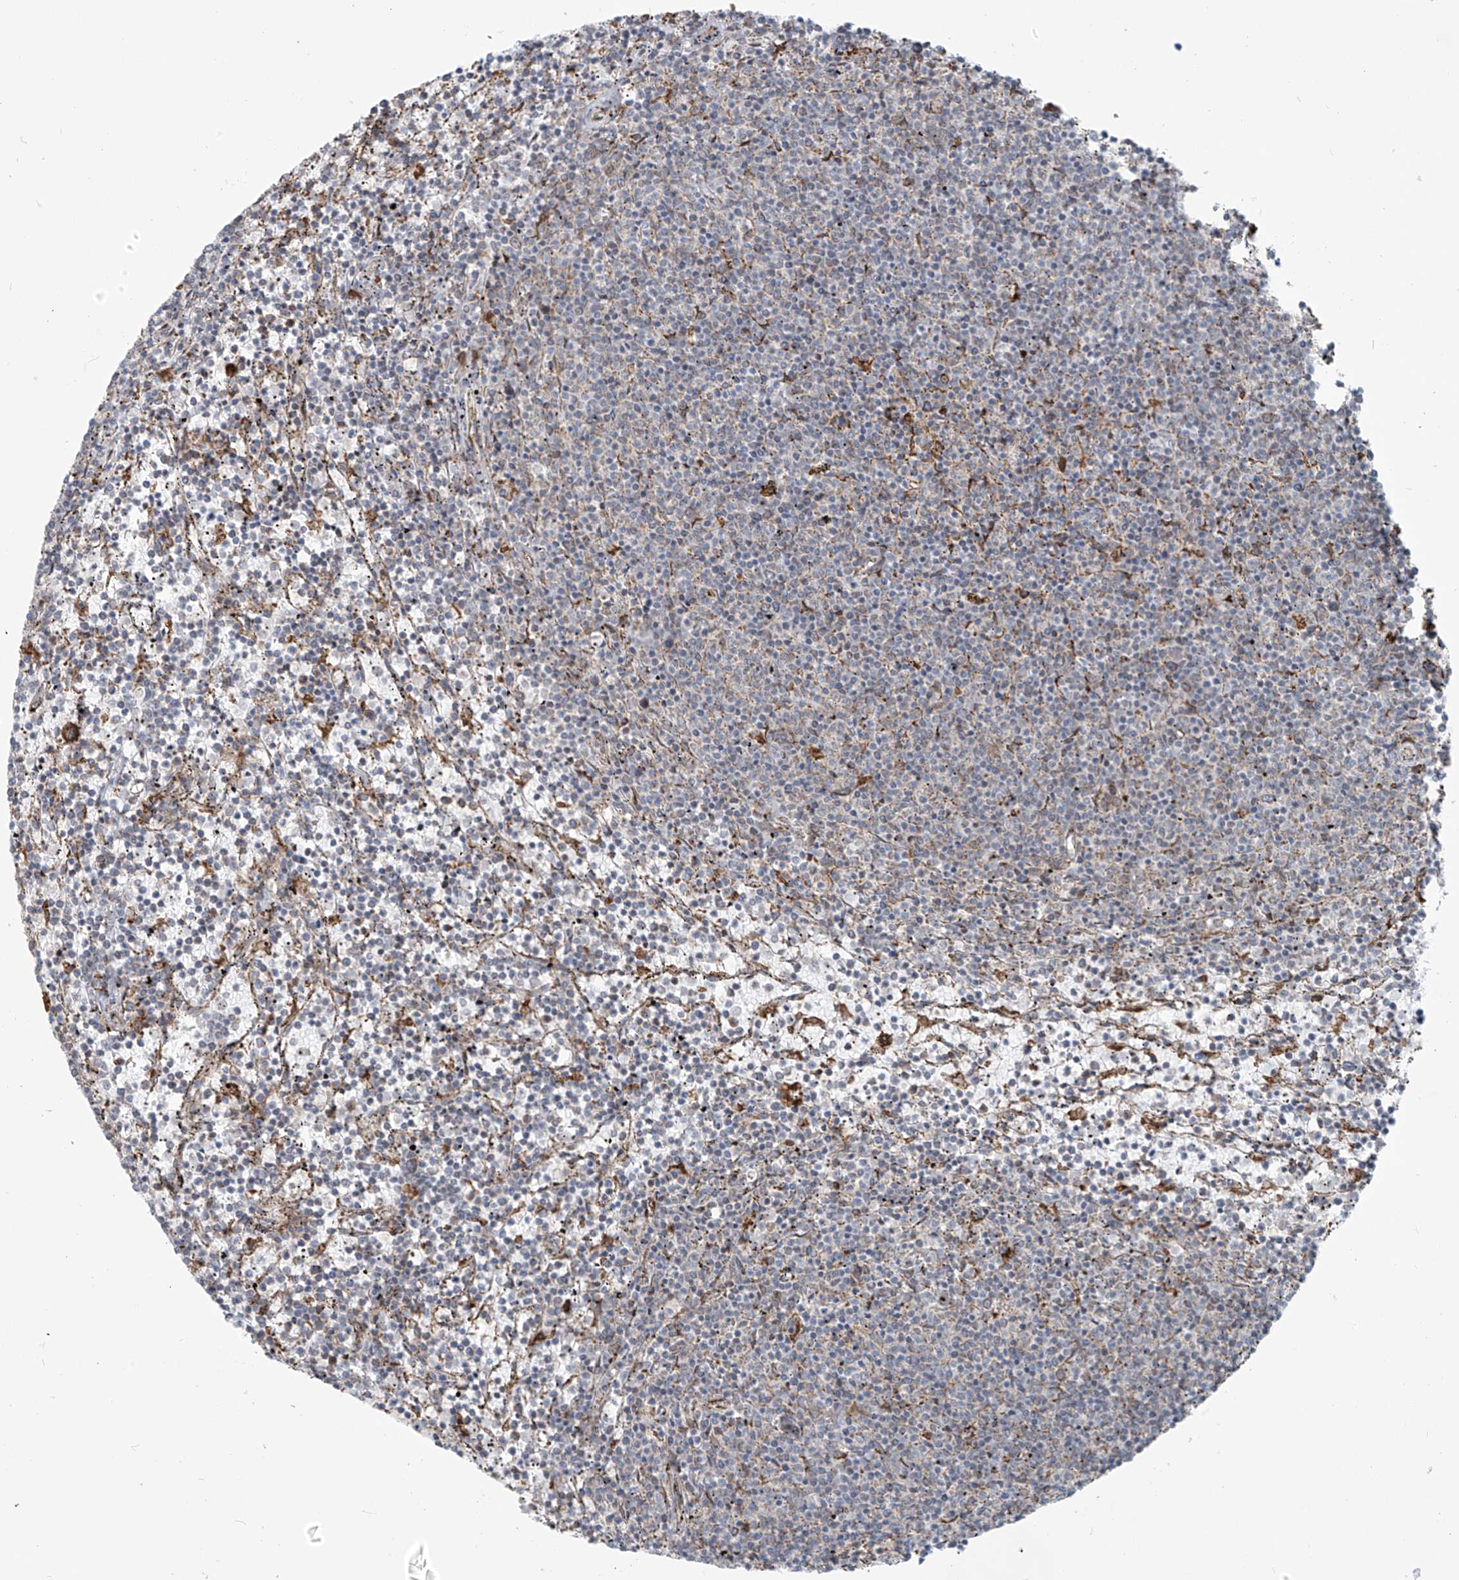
{"staining": {"intensity": "negative", "quantity": "none", "location": "none"}, "tissue": "lymphoma", "cell_type": "Tumor cells", "image_type": "cancer", "snomed": [{"axis": "morphology", "description": "Malignant lymphoma, non-Hodgkin's type, Low grade"}, {"axis": "topography", "description": "Spleen"}], "caption": "Tumor cells are negative for protein expression in human lymphoma.", "gene": "KATNIP", "patient": {"sex": "female", "age": 50}}